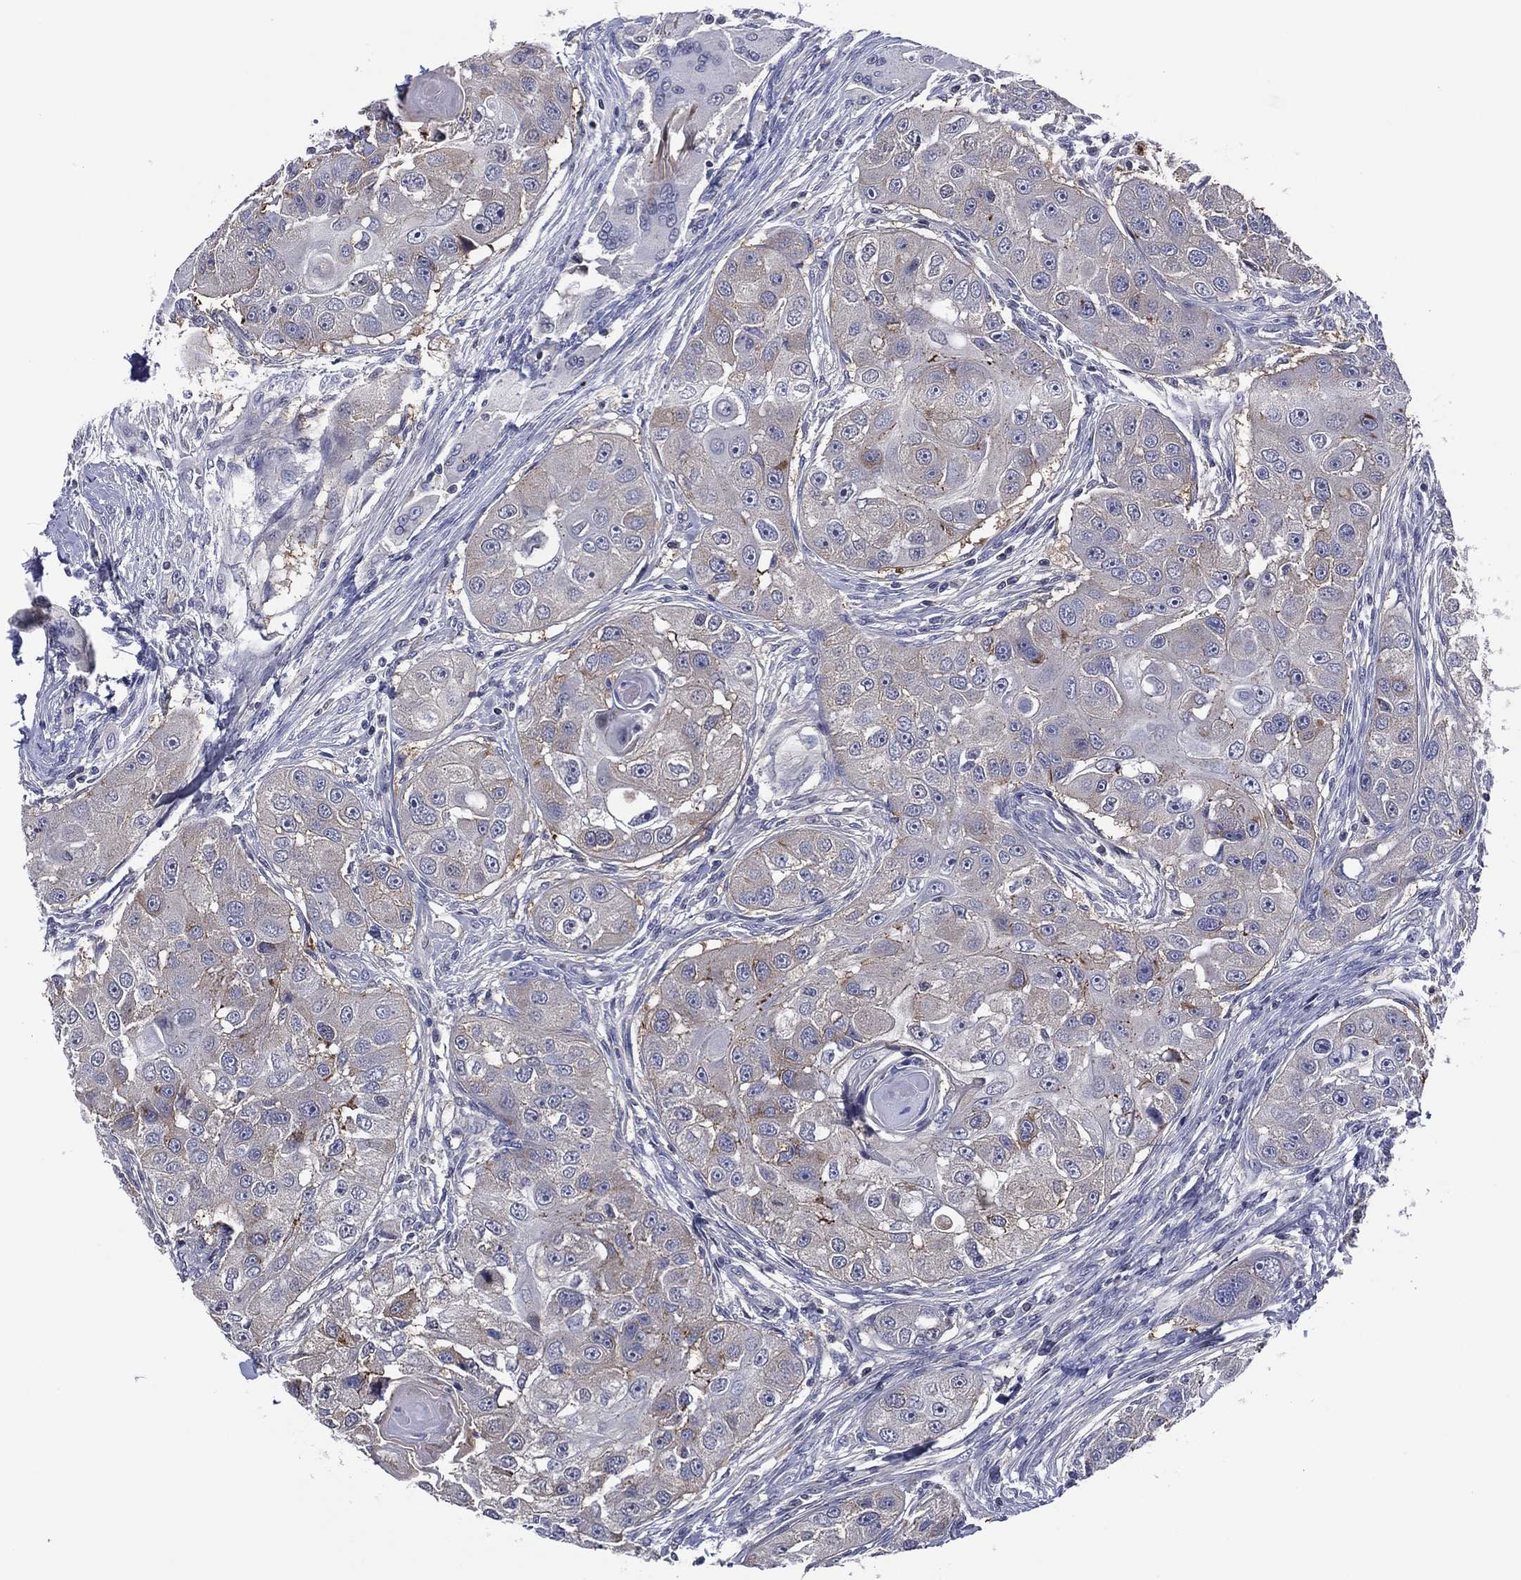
{"staining": {"intensity": "weak", "quantity": "<25%", "location": "cytoplasmic/membranous"}, "tissue": "head and neck cancer", "cell_type": "Tumor cells", "image_type": "cancer", "snomed": [{"axis": "morphology", "description": "Squamous cell carcinoma, NOS"}, {"axis": "topography", "description": "Head-Neck"}], "caption": "Photomicrograph shows no protein positivity in tumor cells of squamous cell carcinoma (head and neck) tissue.", "gene": "TRIM31", "patient": {"sex": "male", "age": 51}}